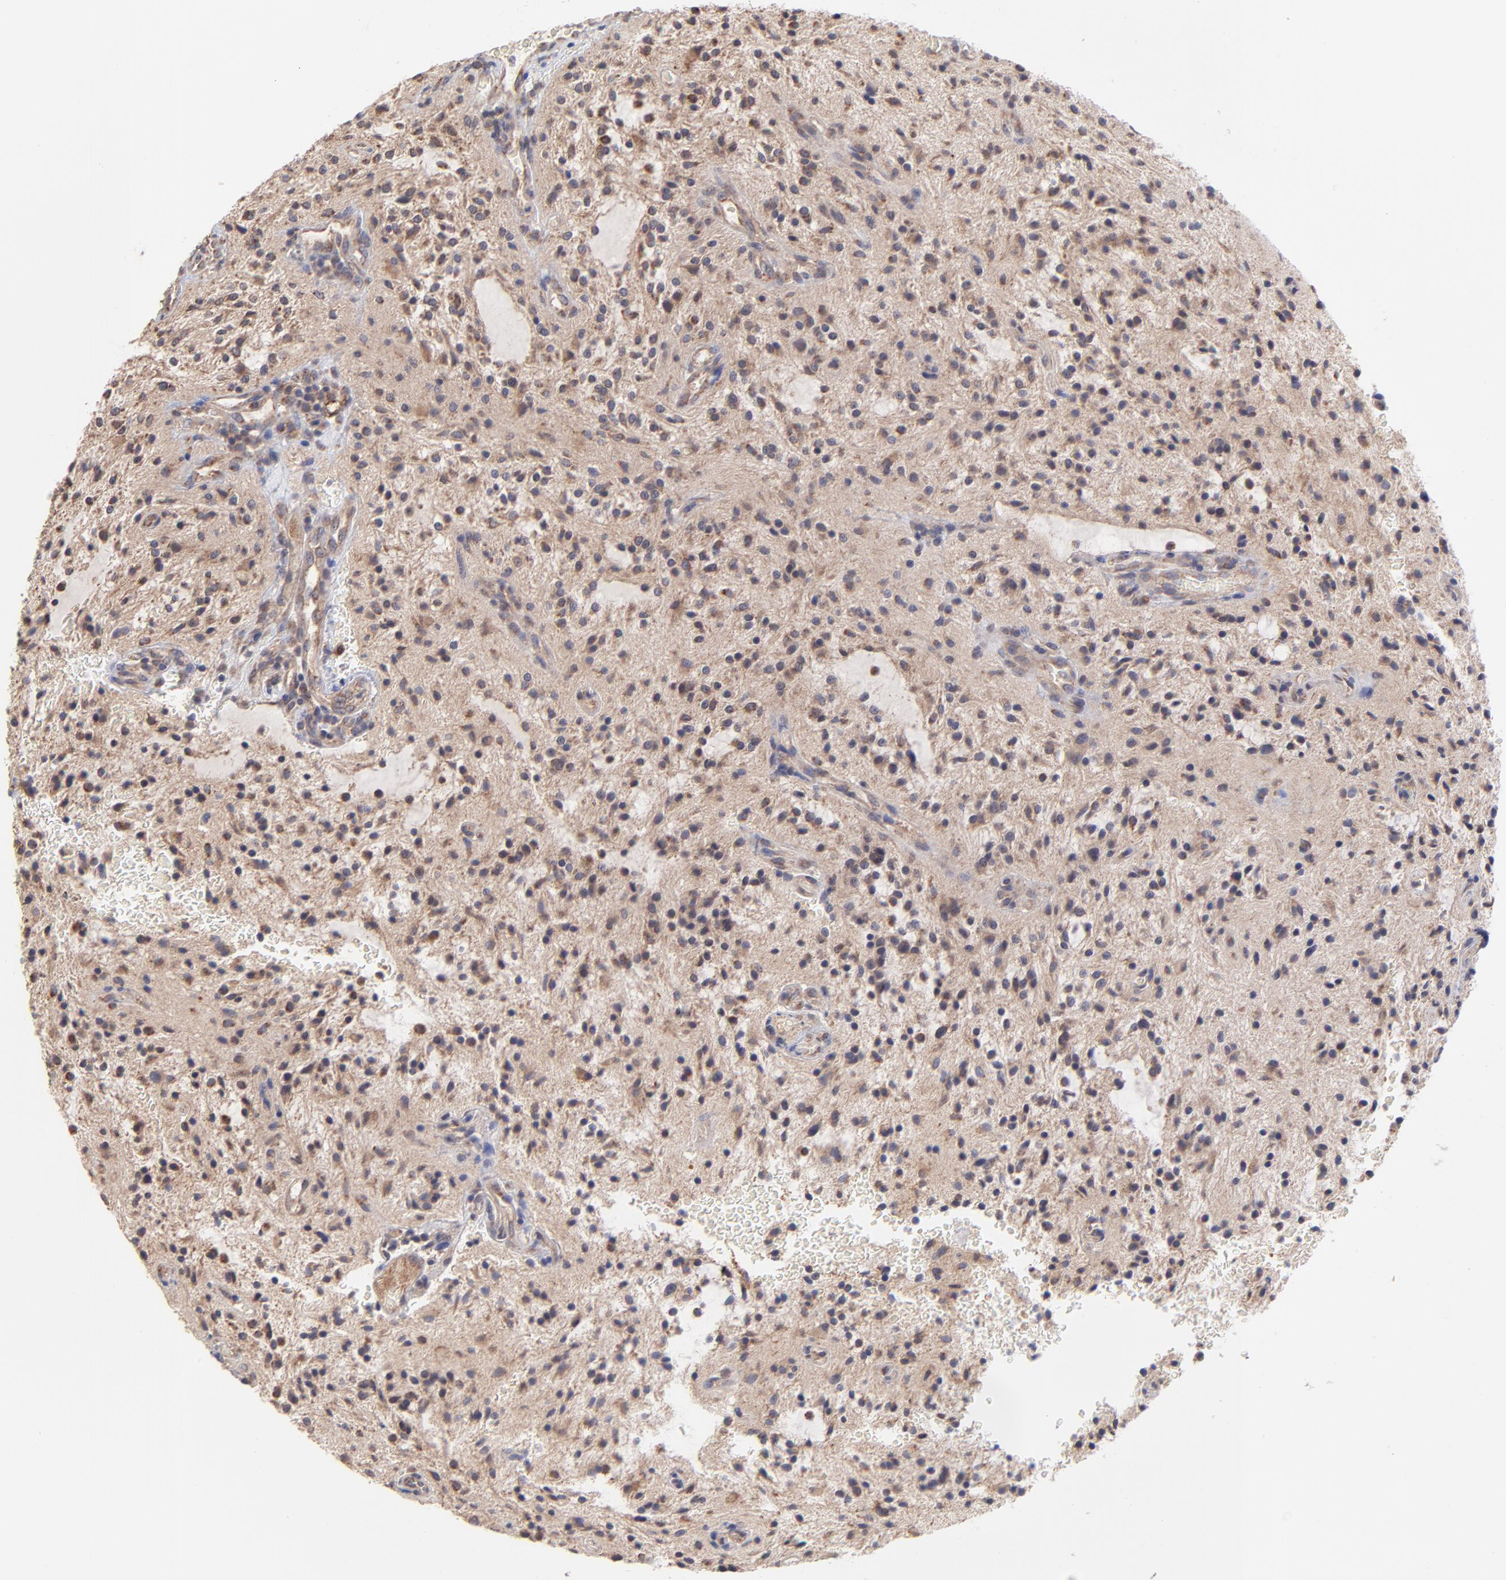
{"staining": {"intensity": "moderate", "quantity": ">75%", "location": "cytoplasmic/membranous"}, "tissue": "glioma", "cell_type": "Tumor cells", "image_type": "cancer", "snomed": [{"axis": "morphology", "description": "Glioma, malignant, NOS"}, {"axis": "topography", "description": "Cerebellum"}], "caption": "Moderate cytoplasmic/membranous protein positivity is seen in approximately >75% of tumor cells in glioma.", "gene": "UBE2H", "patient": {"sex": "female", "age": 10}}